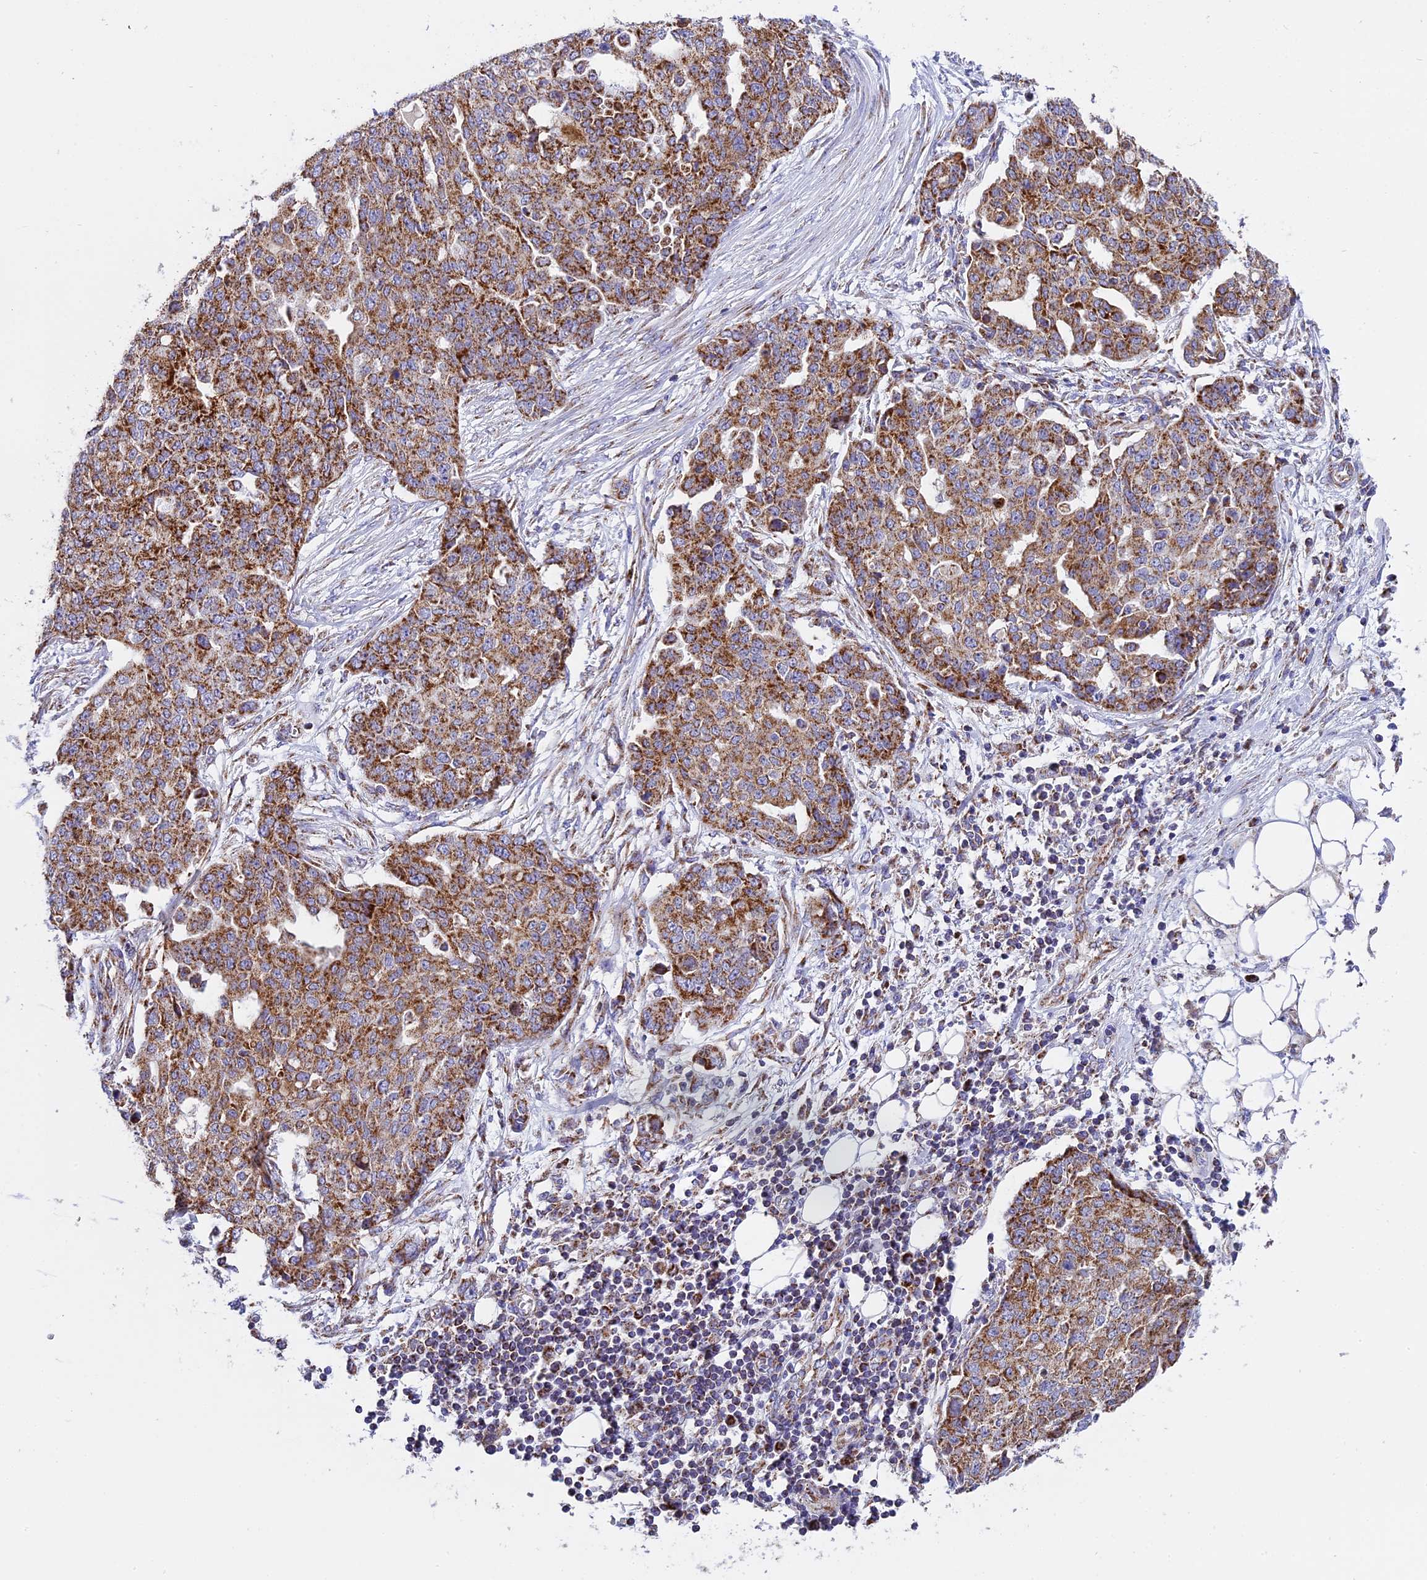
{"staining": {"intensity": "moderate", "quantity": ">75%", "location": "cytoplasmic/membranous"}, "tissue": "ovarian cancer", "cell_type": "Tumor cells", "image_type": "cancer", "snomed": [{"axis": "morphology", "description": "Cystadenocarcinoma, serous, NOS"}, {"axis": "topography", "description": "Soft tissue"}, {"axis": "topography", "description": "Ovary"}], "caption": "IHC (DAB (3,3'-diaminobenzidine)) staining of human serous cystadenocarcinoma (ovarian) exhibits moderate cytoplasmic/membranous protein positivity in about >75% of tumor cells. The staining was performed using DAB, with brown indicating positive protein expression. Nuclei are stained blue with hematoxylin.", "gene": "MRPS34", "patient": {"sex": "female", "age": 57}}